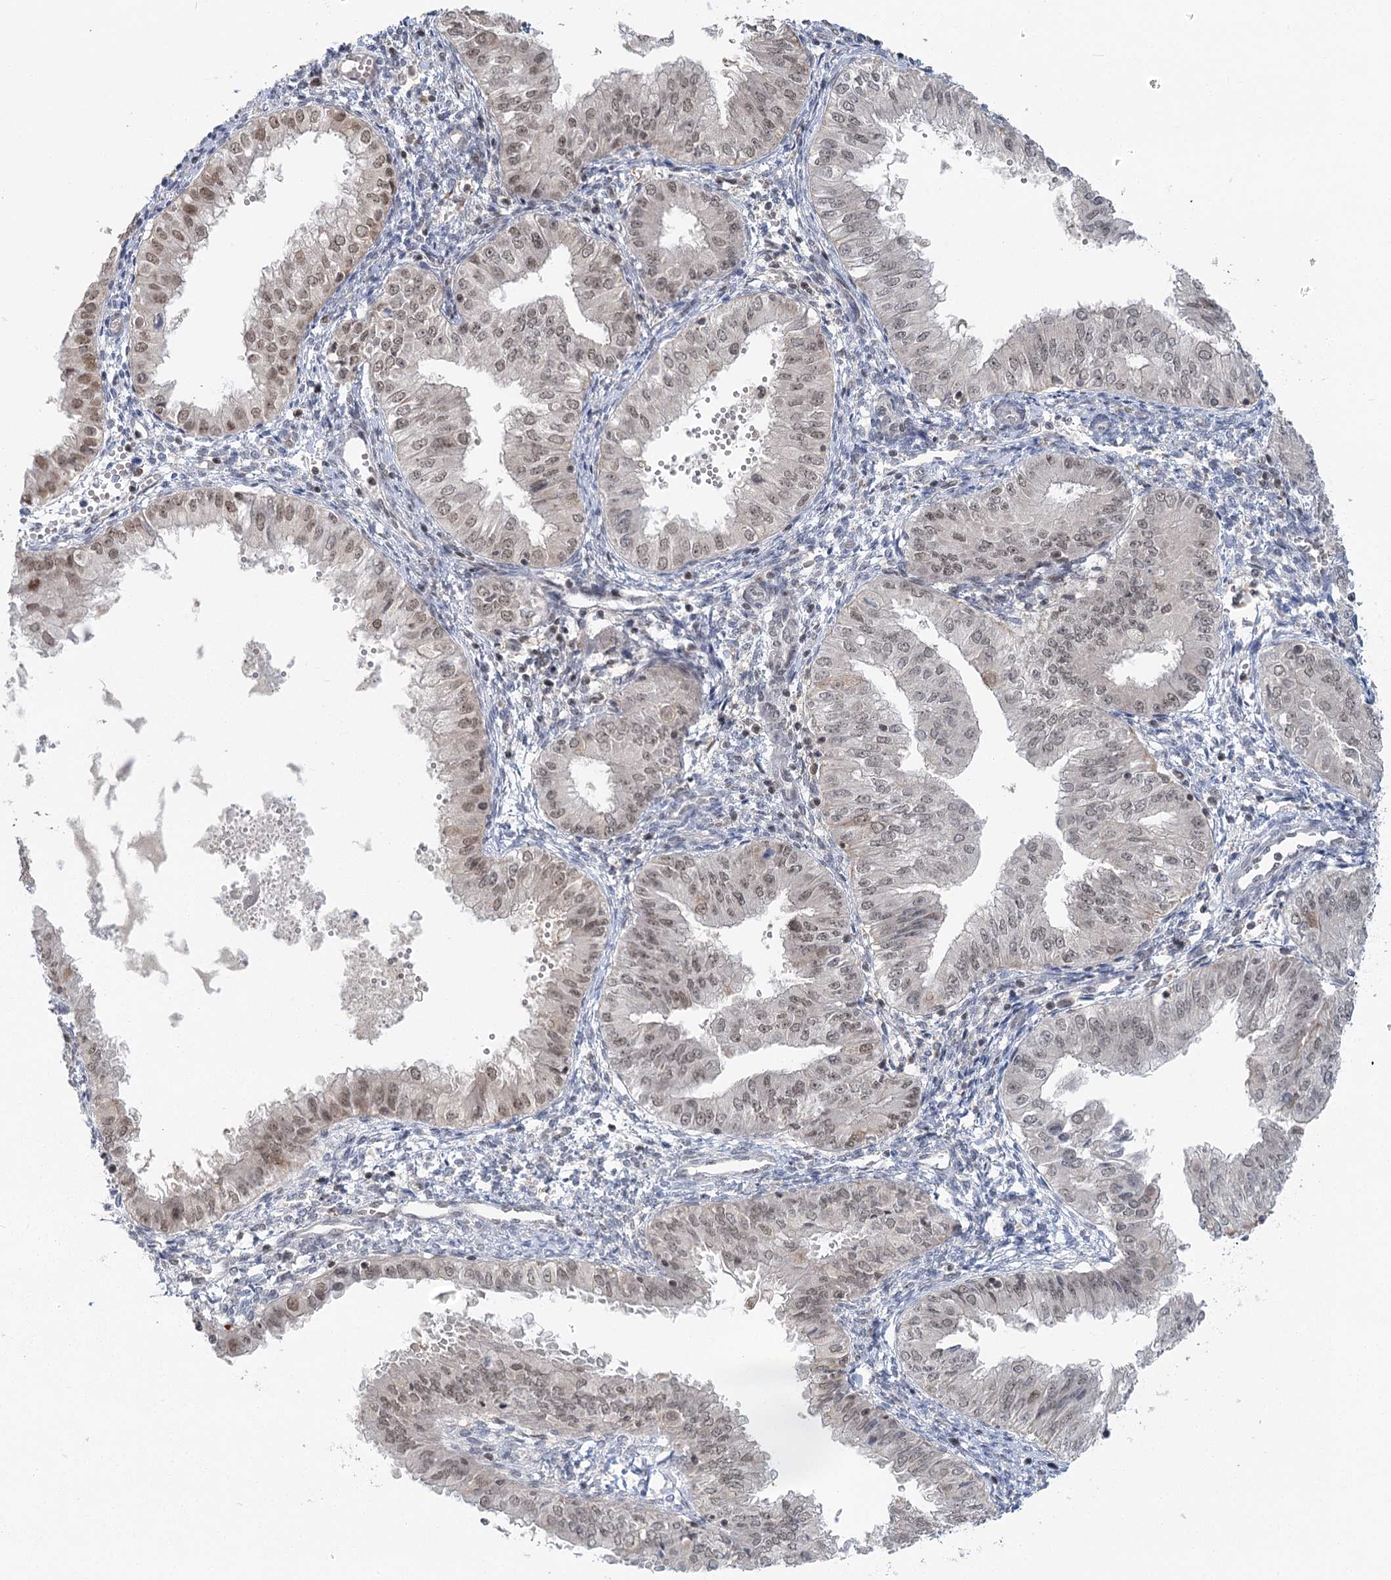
{"staining": {"intensity": "moderate", "quantity": "25%-75%", "location": "nuclear"}, "tissue": "endometrial cancer", "cell_type": "Tumor cells", "image_type": "cancer", "snomed": [{"axis": "morphology", "description": "Normal tissue, NOS"}, {"axis": "morphology", "description": "Adenocarcinoma, NOS"}, {"axis": "topography", "description": "Endometrium"}], "caption": "Brown immunohistochemical staining in human endometrial cancer reveals moderate nuclear expression in approximately 25%-75% of tumor cells.", "gene": "PDS5A", "patient": {"sex": "female", "age": 53}}